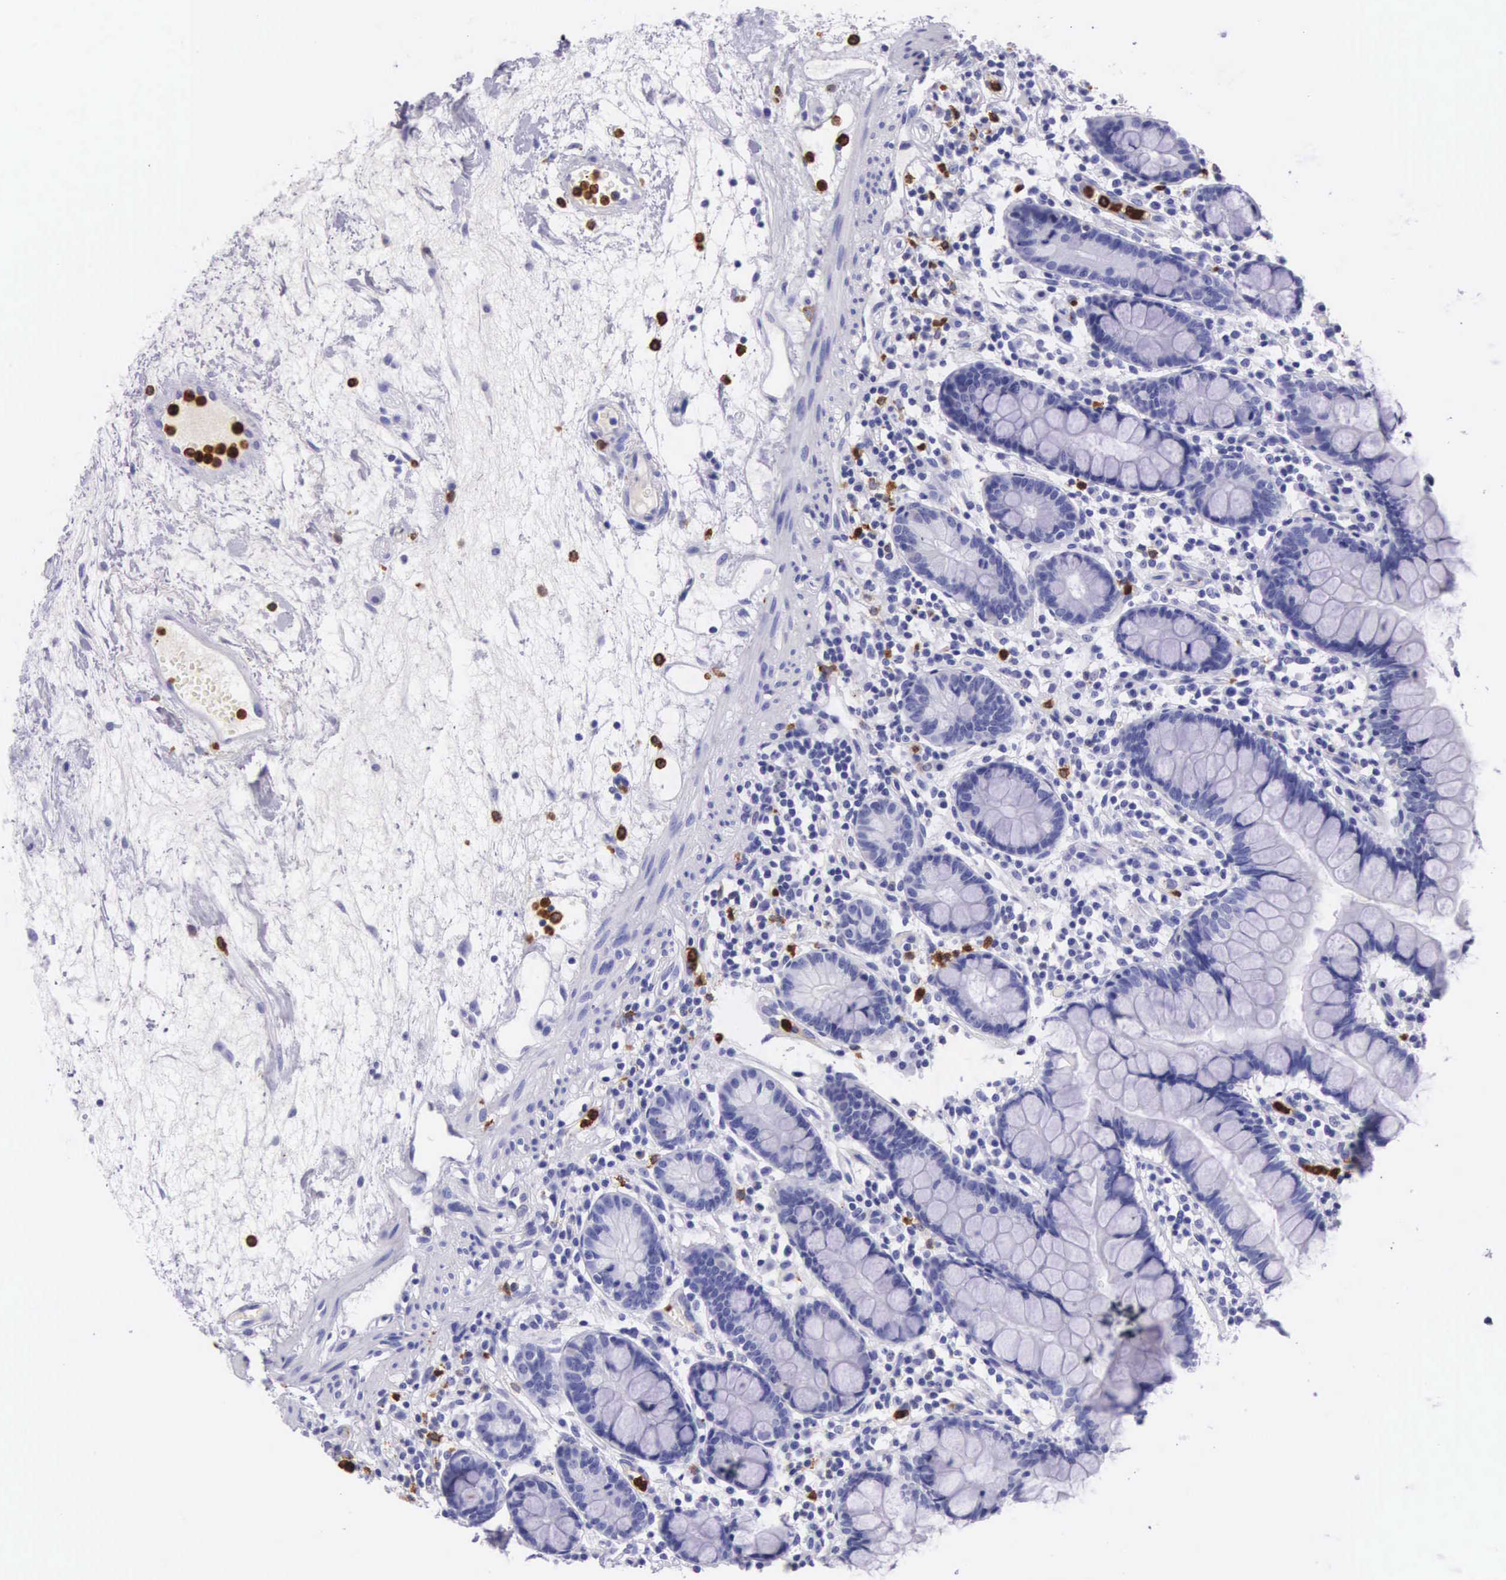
{"staining": {"intensity": "negative", "quantity": "none", "location": "none"}, "tissue": "small intestine", "cell_type": "Glandular cells", "image_type": "normal", "snomed": [{"axis": "morphology", "description": "Normal tissue, NOS"}, {"axis": "topography", "description": "Small intestine"}], "caption": "Glandular cells are negative for protein expression in unremarkable human small intestine. (Brightfield microscopy of DAB (3,3'-diaminobenzidine) IHC at high magnification).", "gene": "FCN1", "patient": {"sex": "female", "age": 51}}